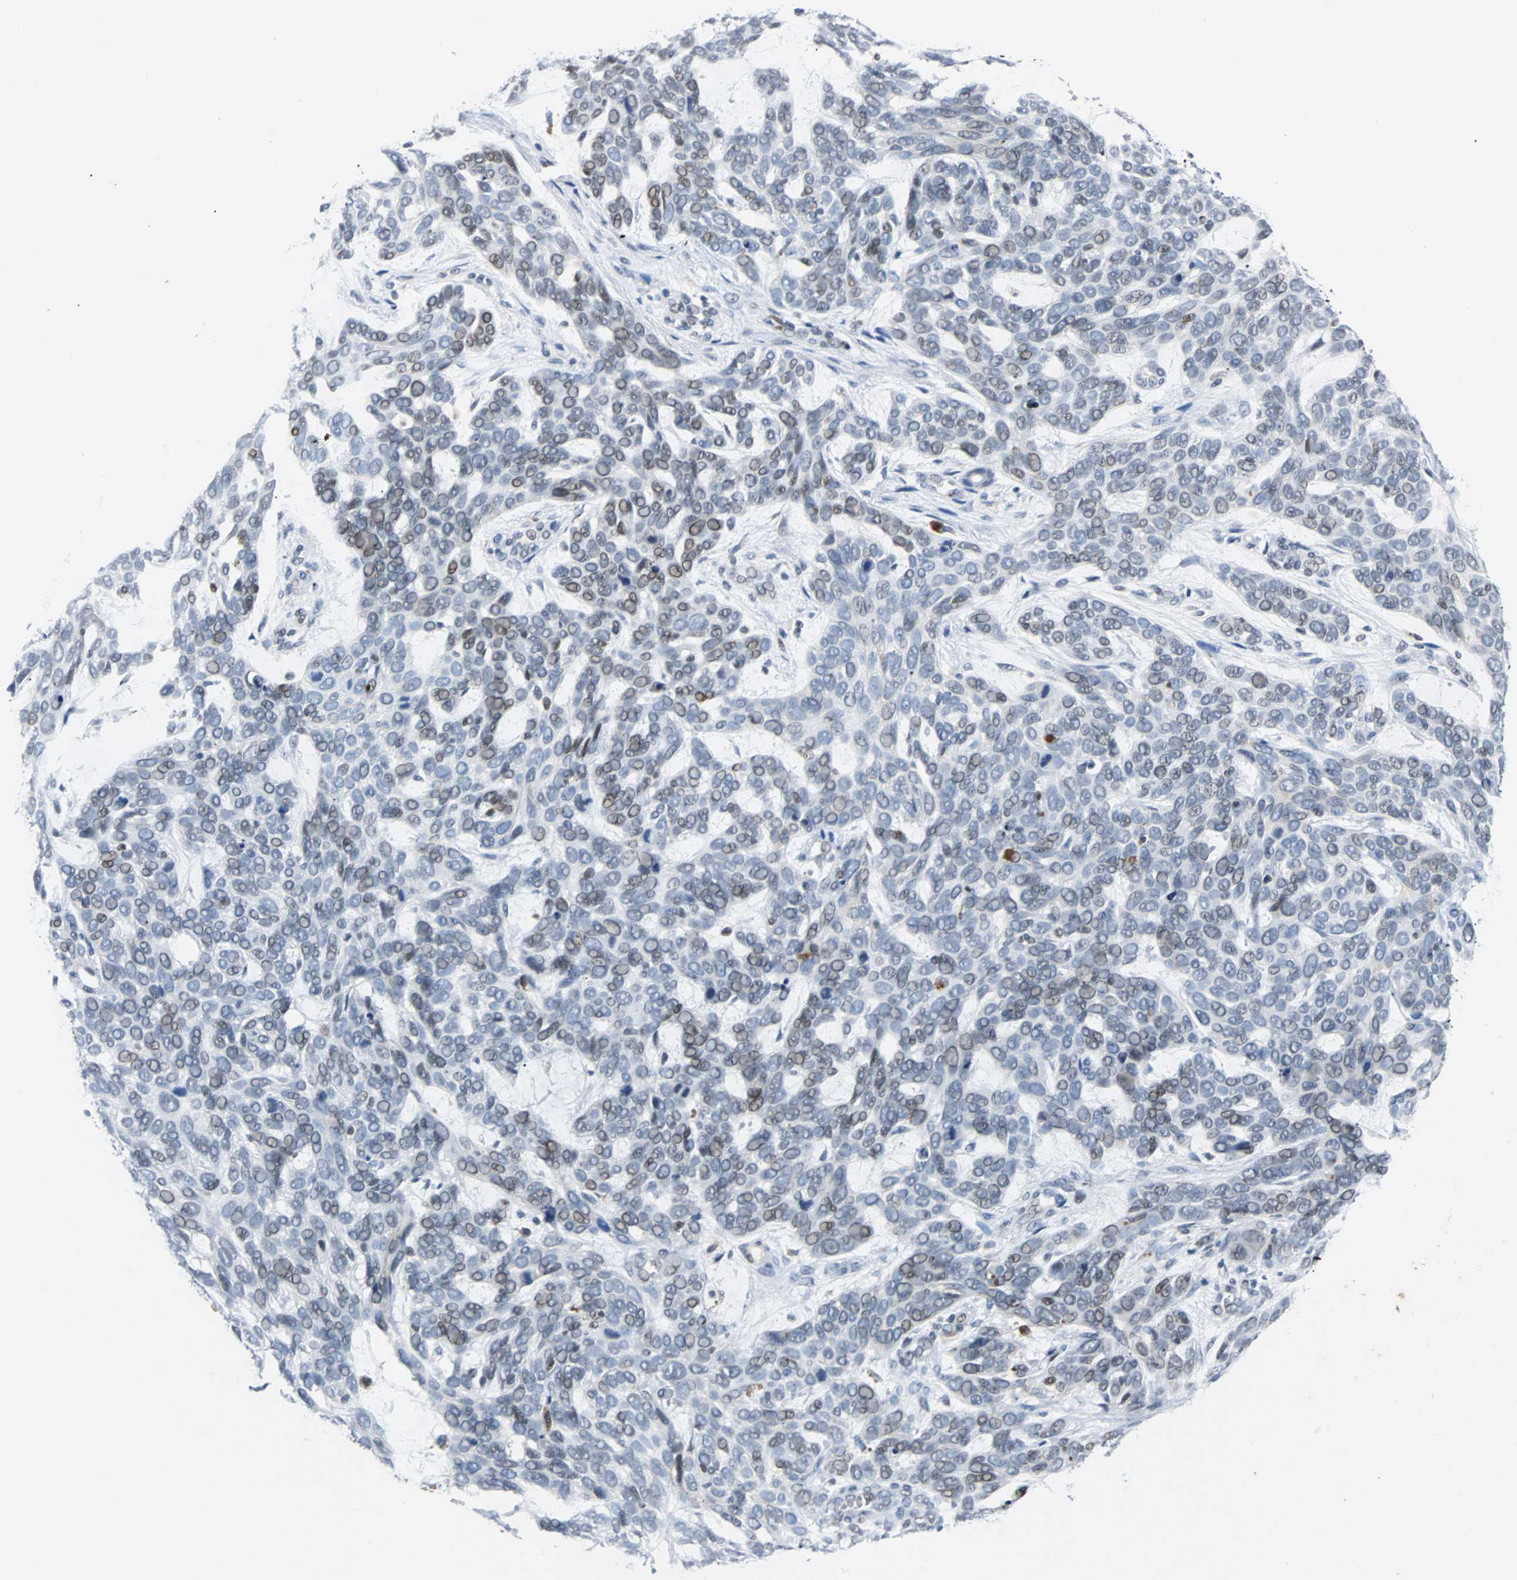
{"staining": {"intensity": "moderate", "quantity": "<25%", "location": "nuclear"}, "tissue": "skin cancer", "cell_type": "Tumor cells", "image_type": "cancer", "snomed": [{"axis": "morphology", "description": "Basal cell carcinoma"}, {"axis": "topography", "description": "Skin"}], "caption": "Immunohistochemical staining of skin cancer reveals moderate nuclear protein expression in approximately <25% of tumor cells. (Stains: DAB in brown, nuclei in blue, Microscopy: brightfield microscopy at high magnification).", "gene": "HLX", "patient": {"sex": "male", "age": 87}}